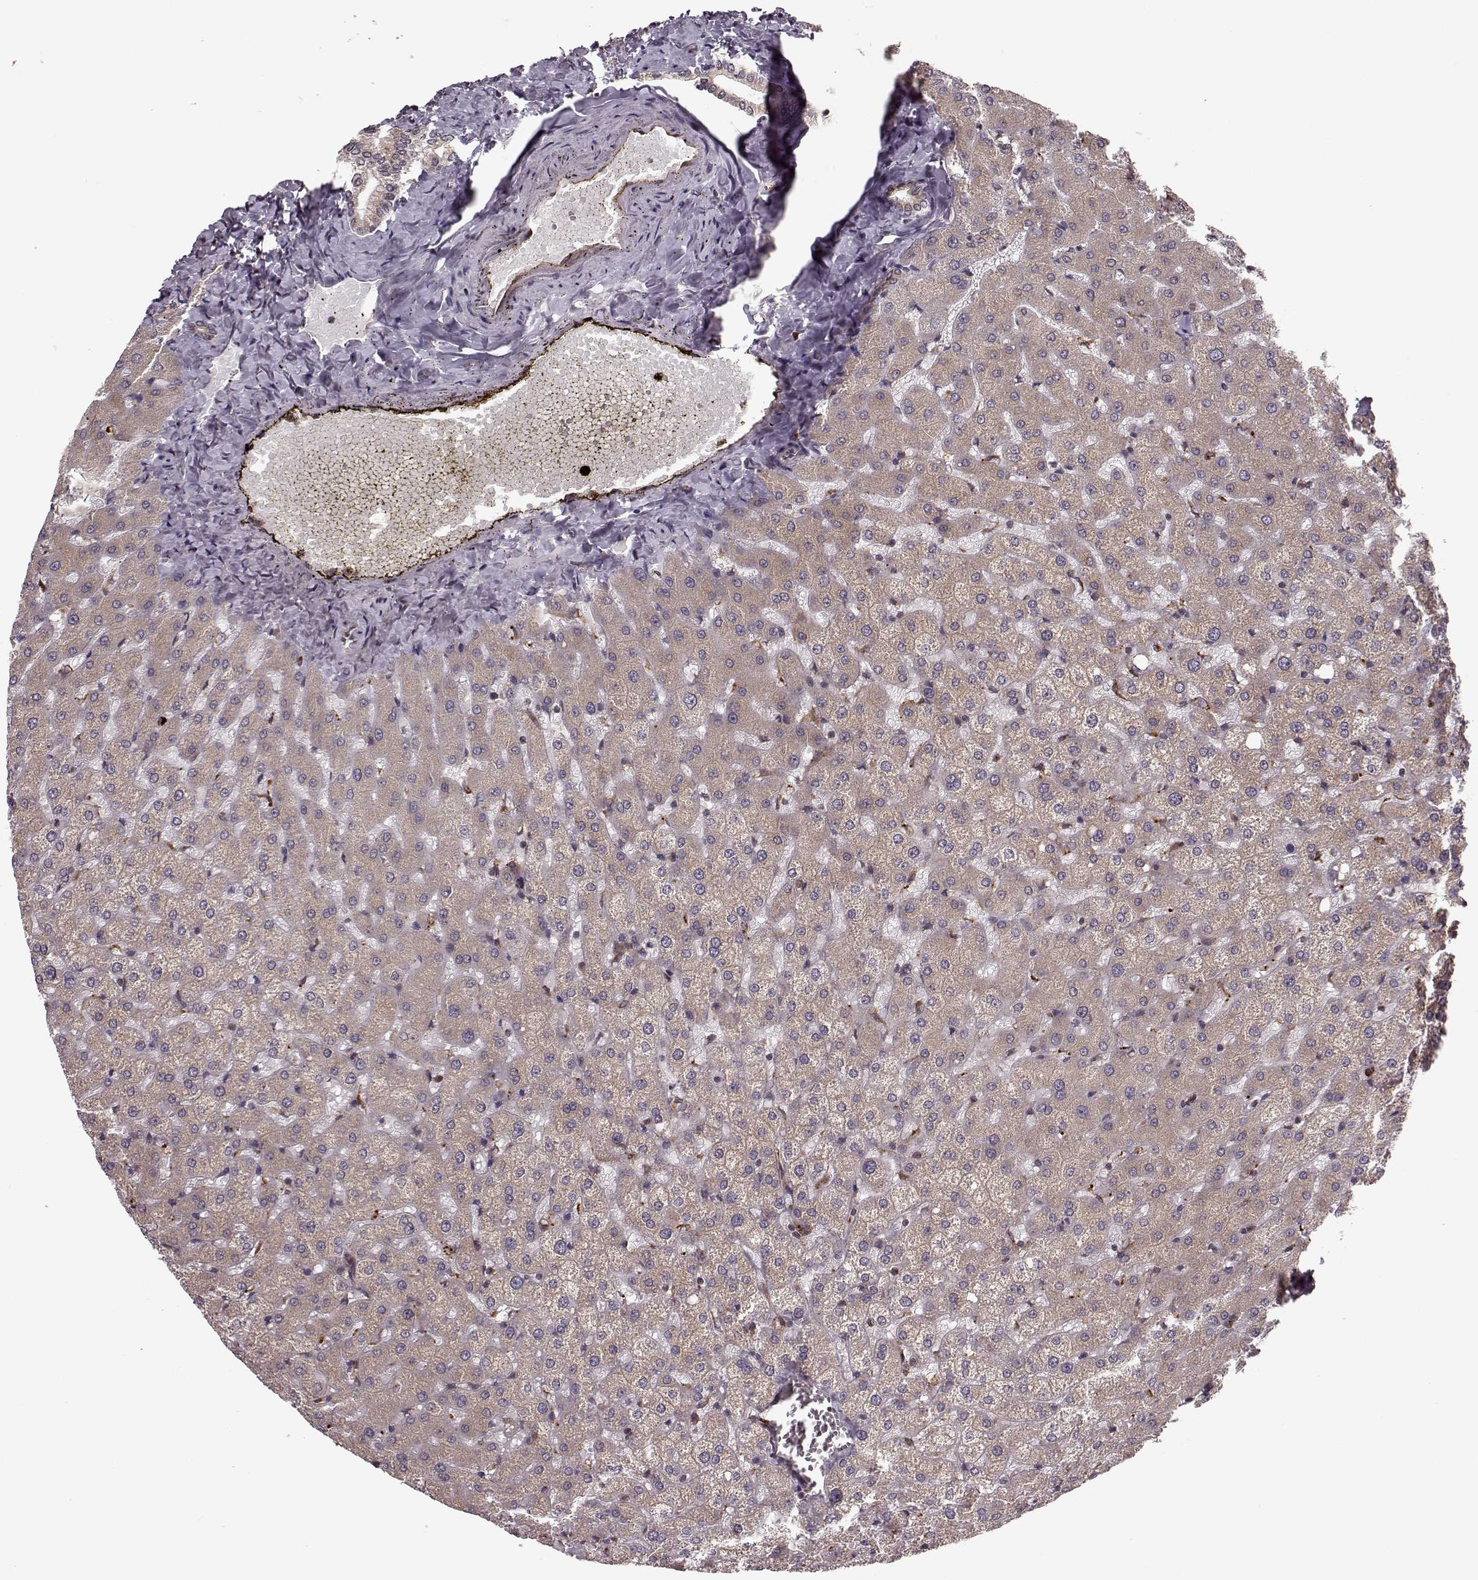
{"staining": {"intensity": "negative", "quantity": "none", "location": "none"}, "tissue": "liver", "cell_type": "Cholangiocytes", "image_type": "normal", "snomed": [{"axis": "morphology", "description": "Normal tissue, NOS"}, {"axis": "topography", "description": "Liver"}], "caption": "Photomicrograph shows no significant protein positivity in cholangiocytes of unremarkable liver.", "gene": "YIPF5", "patient": {"sex": "female", "age": 50}}